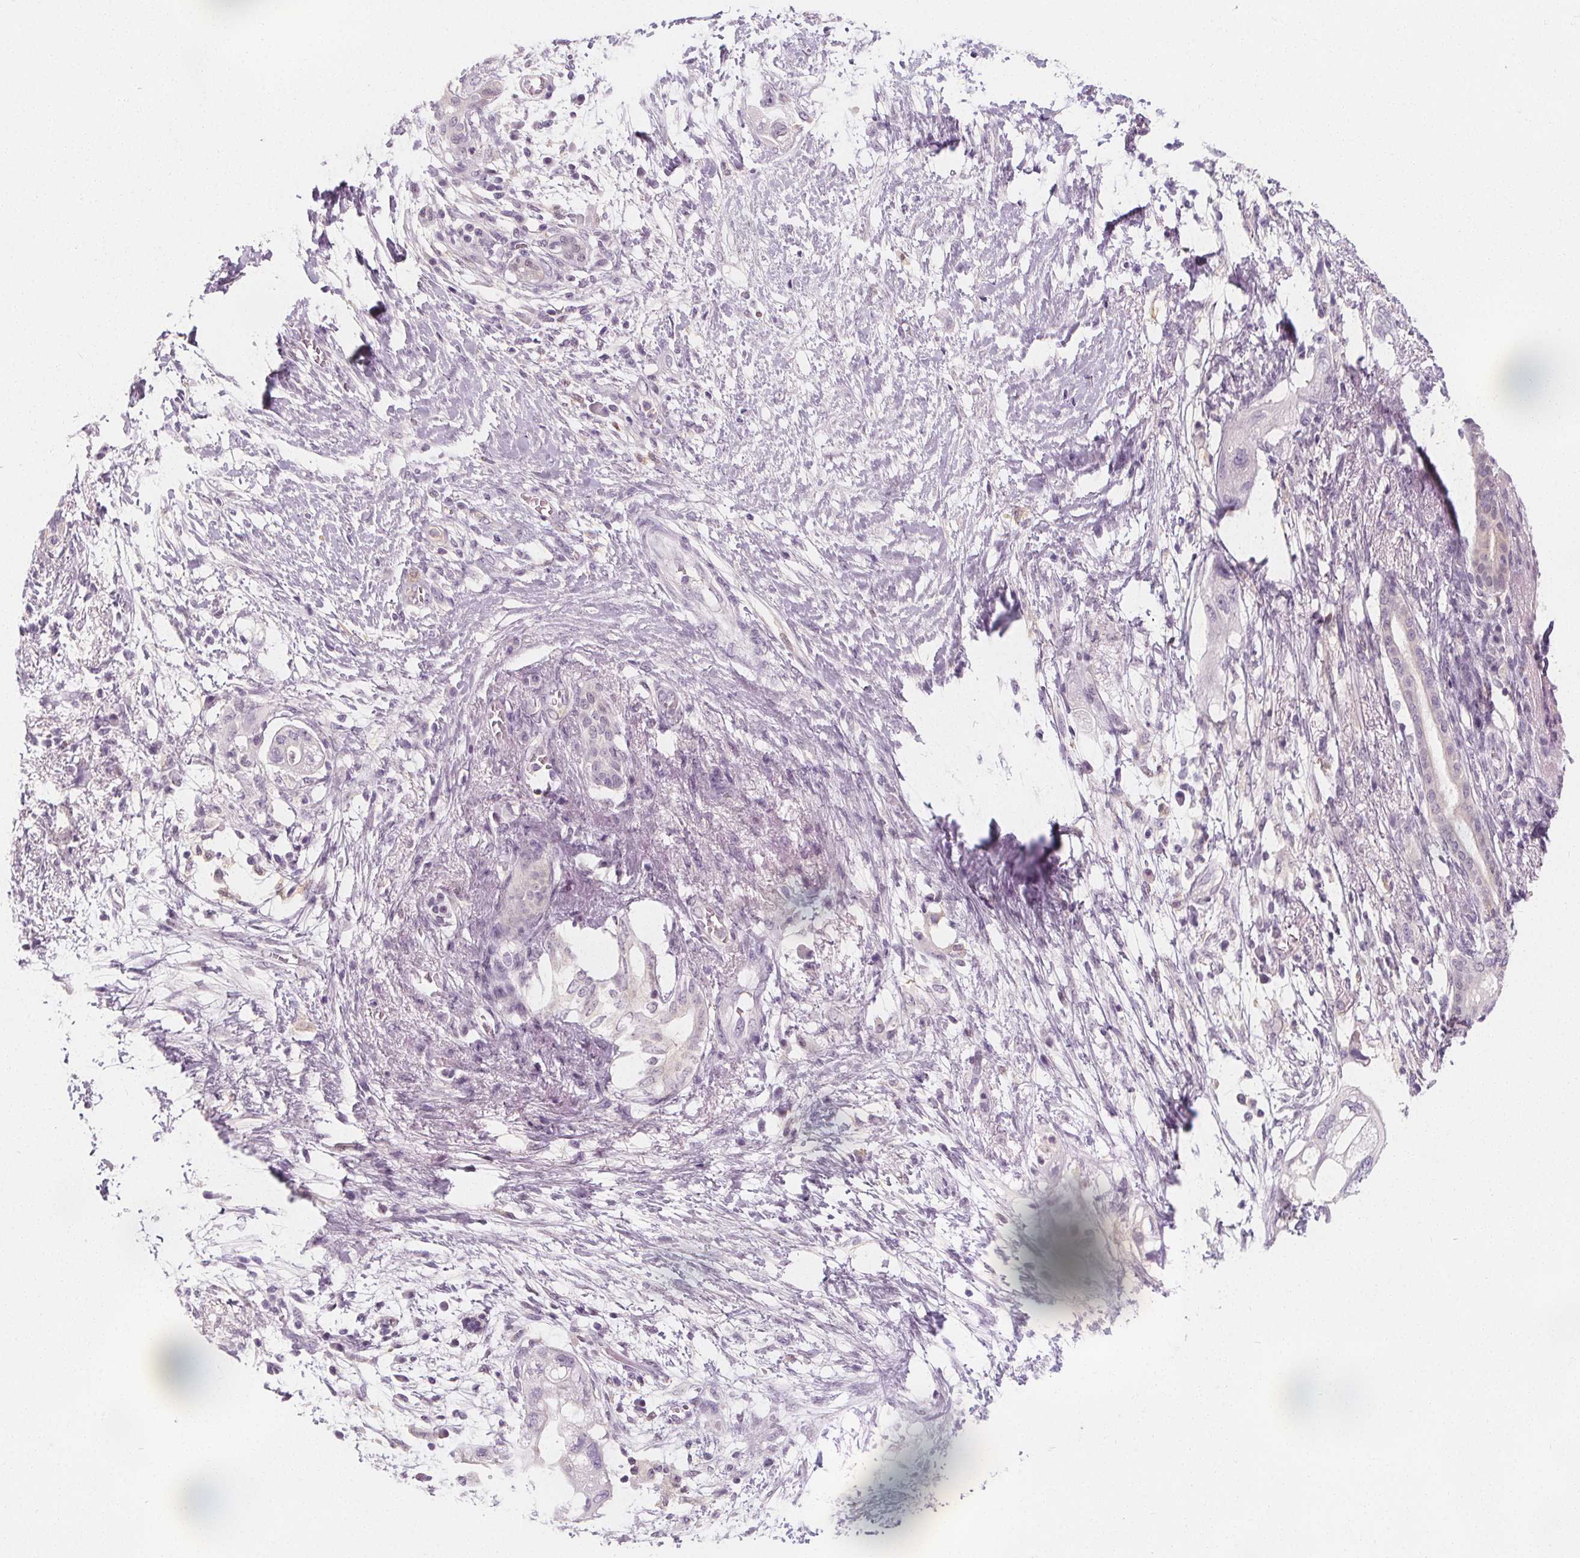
{"staining": {"intensity": "negative", "quantity": "none", "location": "none"}, "tissue": "pancreatic cancer", "cell_type": "Tumor cells", "image_type": "cancer", "snomed": [{"axis": "morphology", "description": "Adenocarcinoma, NOS"}, {"axis": "topography", "description": "Pancreas"}], "caption": "Image shows no protein expression in tumor cells of adenocarcinoma (pancreatic) tissue.", "gene": "UGP2", "patient": {"sex": "female", "age": 72}}